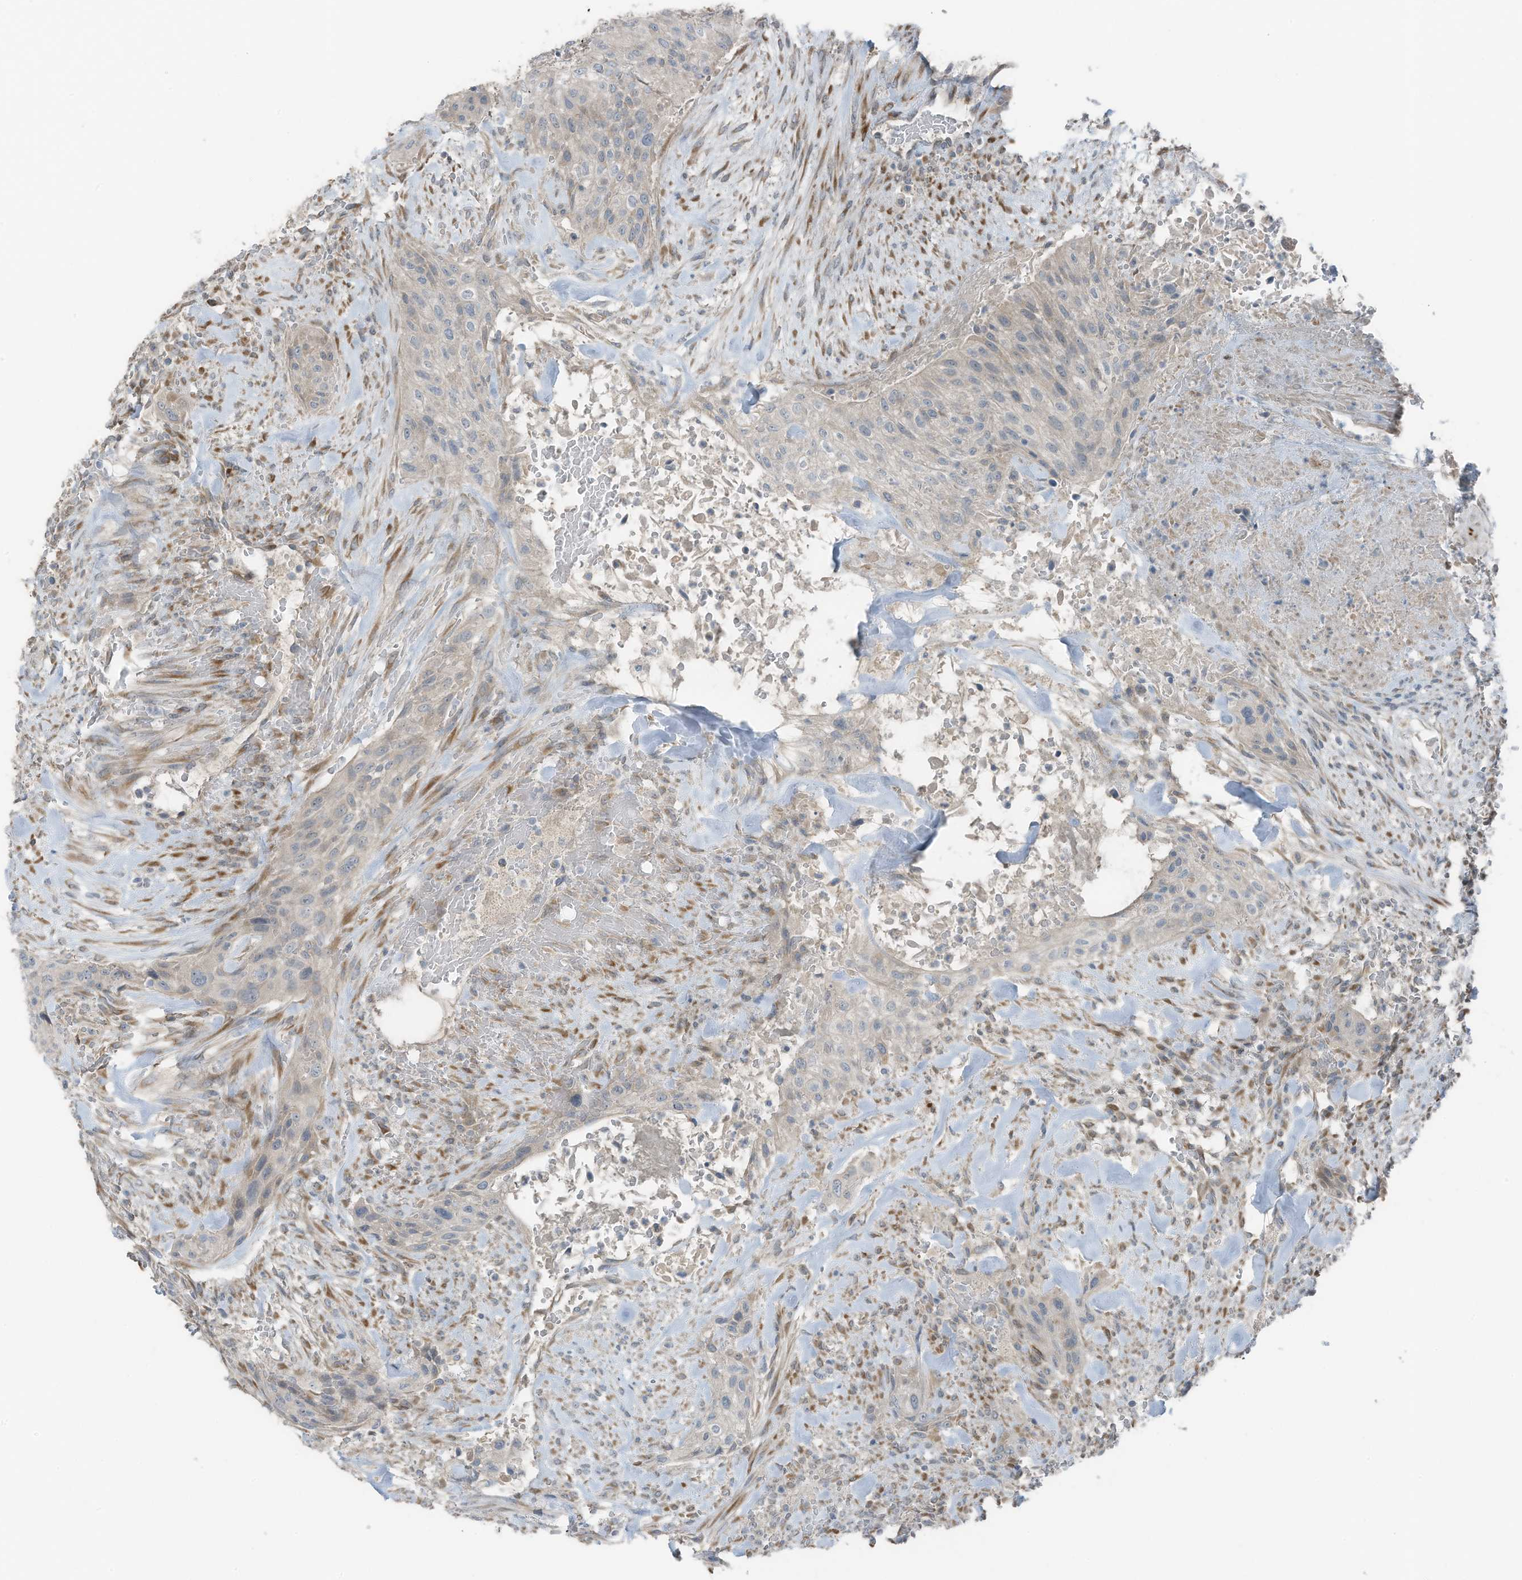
{"staining": {"intensity": "negative", "quantity": "none", "location": "none"}, "tissue": "urothelial cancer", "cell_type": "Tumor cells", "image_type": "cancer", "snomed": [{"axis": "morphology", "description": "Urothelial carcinoma, High grade"}, {"axis": "topography", "description": "Urinary bladder"}], "caption": "An immunohistochemistry image of high-grade urothelial carcinoma is shown. There is no staining in tumor cells of high-grade urothelial carcinoma.", "gene": "ARHGEF33", "patient": {"sex": "male", "age": 35}}